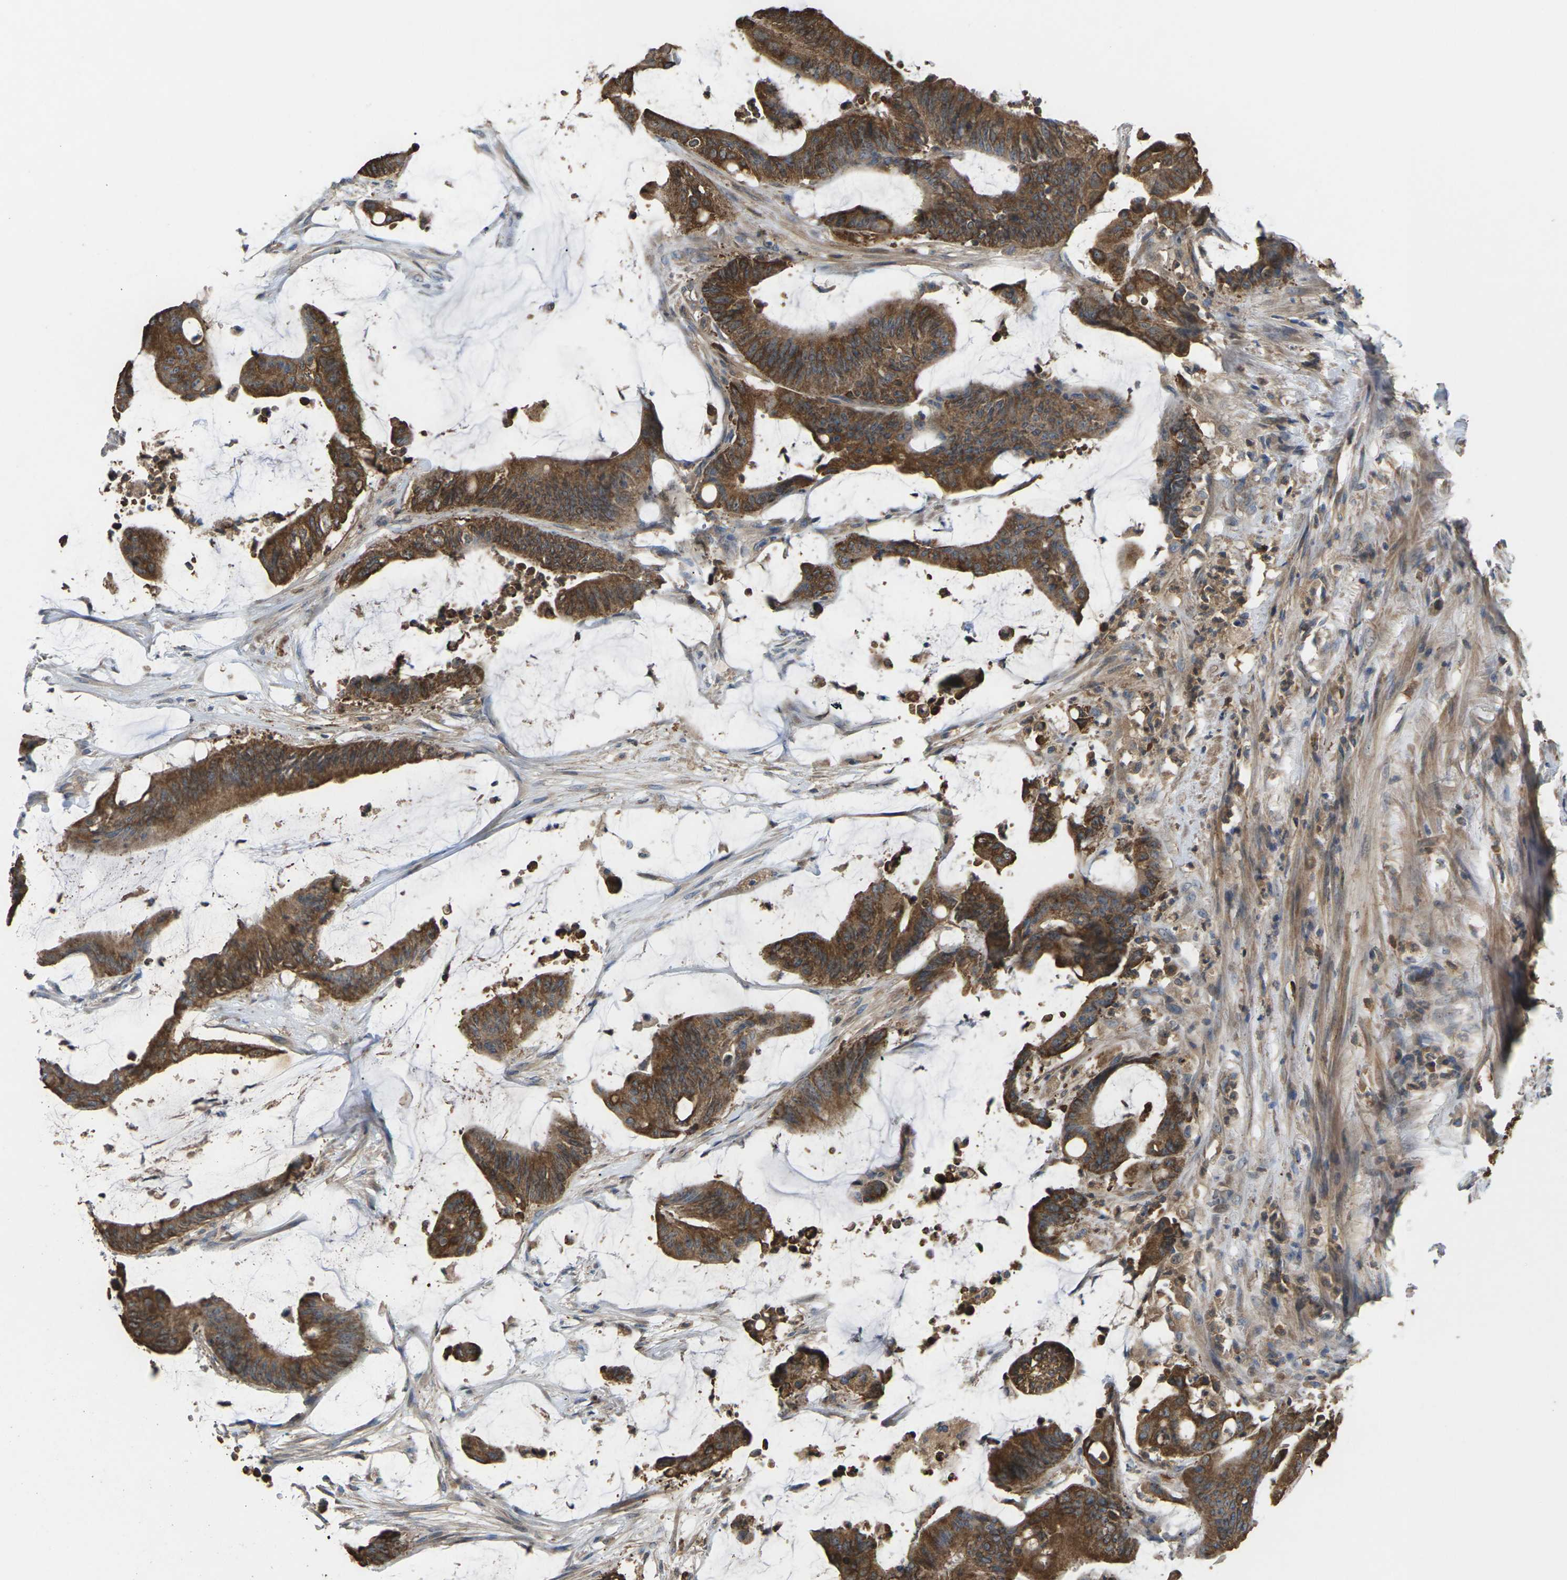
{"staining": {"intensity": "strong", "quantity": ">75%", "location": "cytoplasmic/membranous"}, "tissue": "colorectal cancer", "cell_type": "Tumor cells", "image_type": "cancer", "snomed": [{"axis": "morphology", "description": "Adenocarcinoma, NOS"}, {"axis": "topography", "description": "Rectum"}], "caption": "Immunohistochemical staining of human adenocarcinoma (colorectal) reveals high levels of strong cytoplasmic/membranous expression in approximately >75% of tumor cells.", "gene": "TIAM1", "patient": {"sex": "female", "age": 66}}